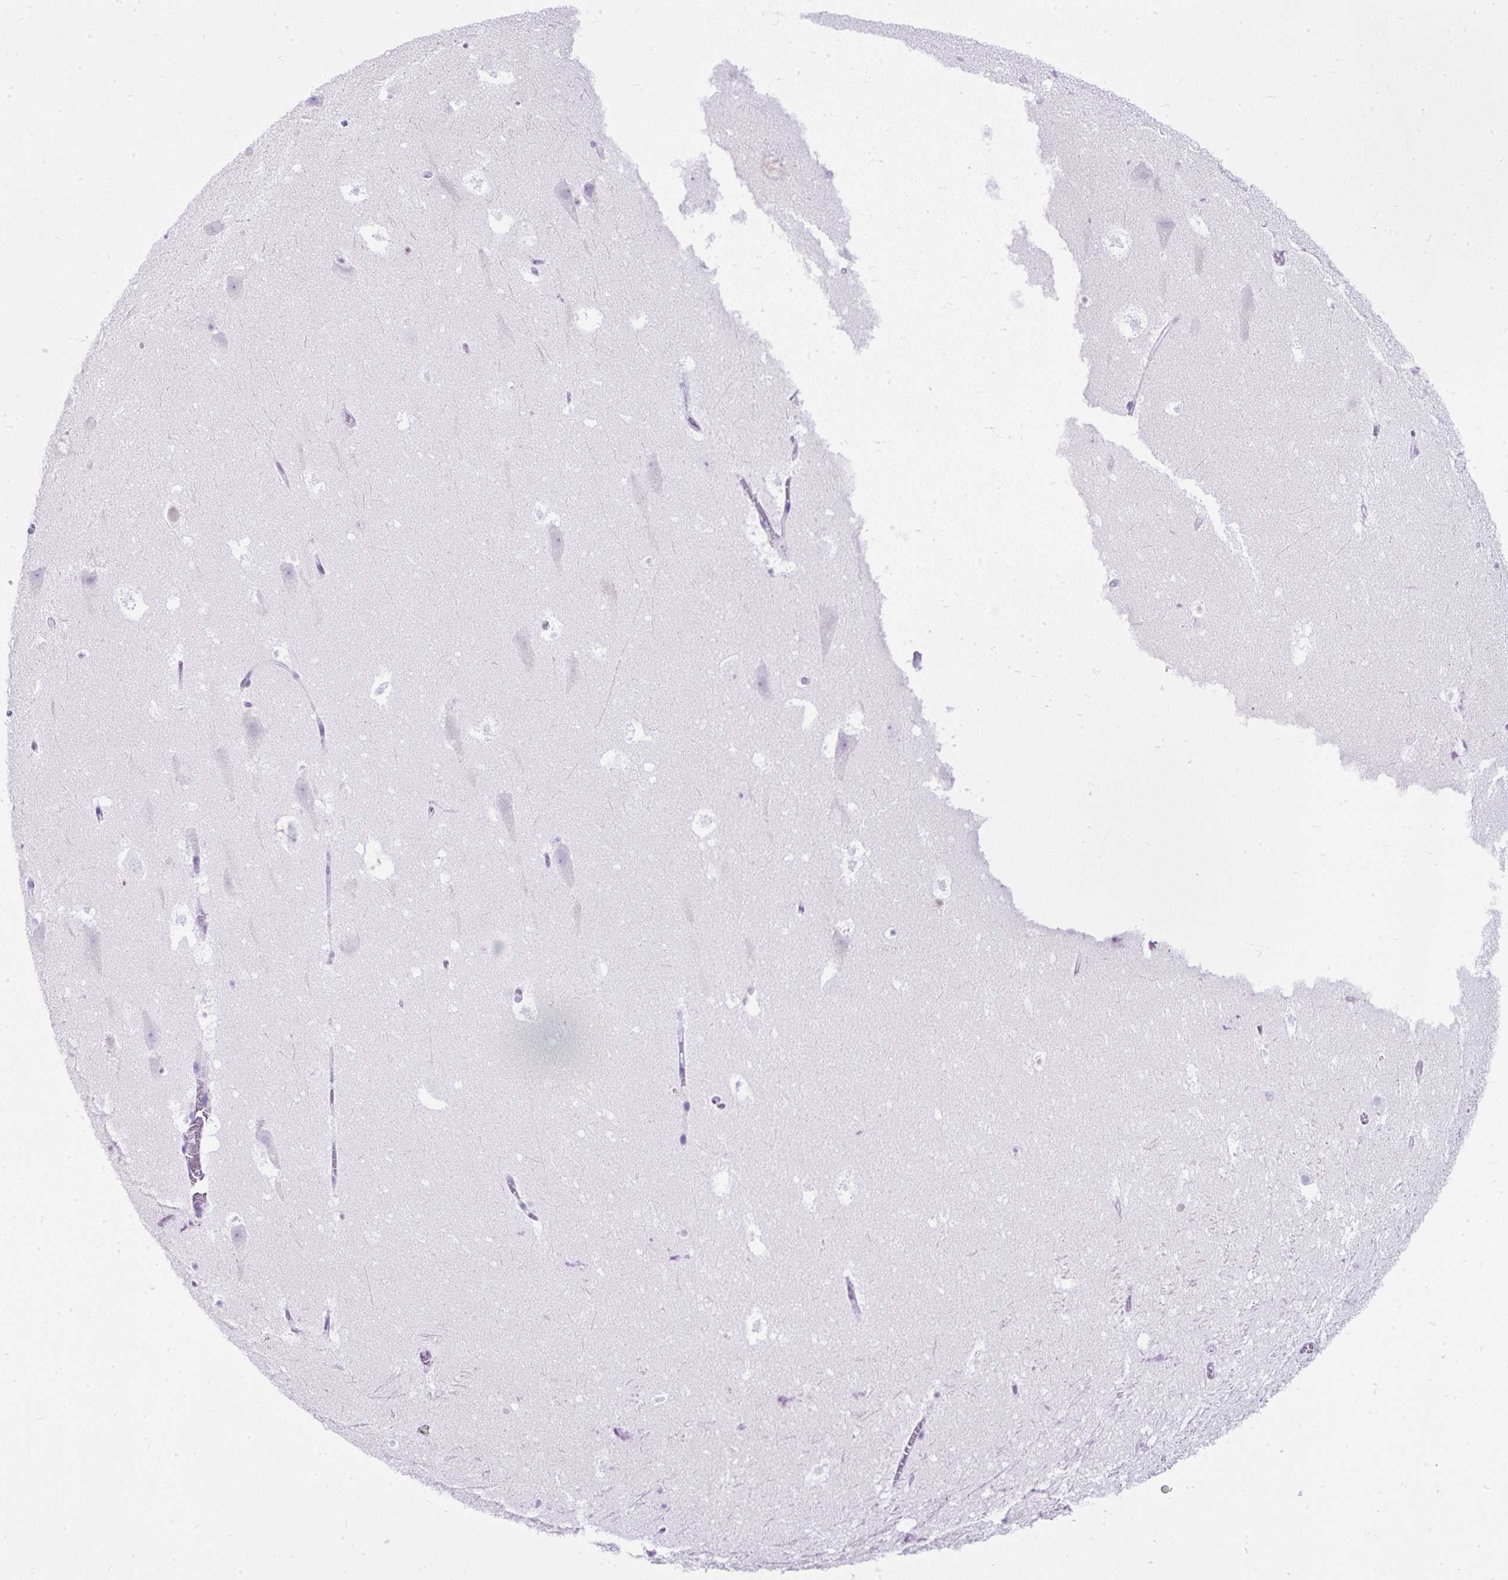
{"staining": {"intensity": "negative", "quantity": "none", "location": "none"}, "tissue": "hippocampus", "cell_type": "Glial cells", "image_type": "normal", "snomed": [{"axis": "morphology", "description": "Normal tissue, NOS"}, {"axis": "topography", "description": "Hippocampus"}], "caption": "A photomicrograph of human hippocampus is negative for staining in glial cells. (IHC, brightfield microscopy, high magnification).", "gene": "PLCXD2", "patient": {"sex": "female", "age": 42}}